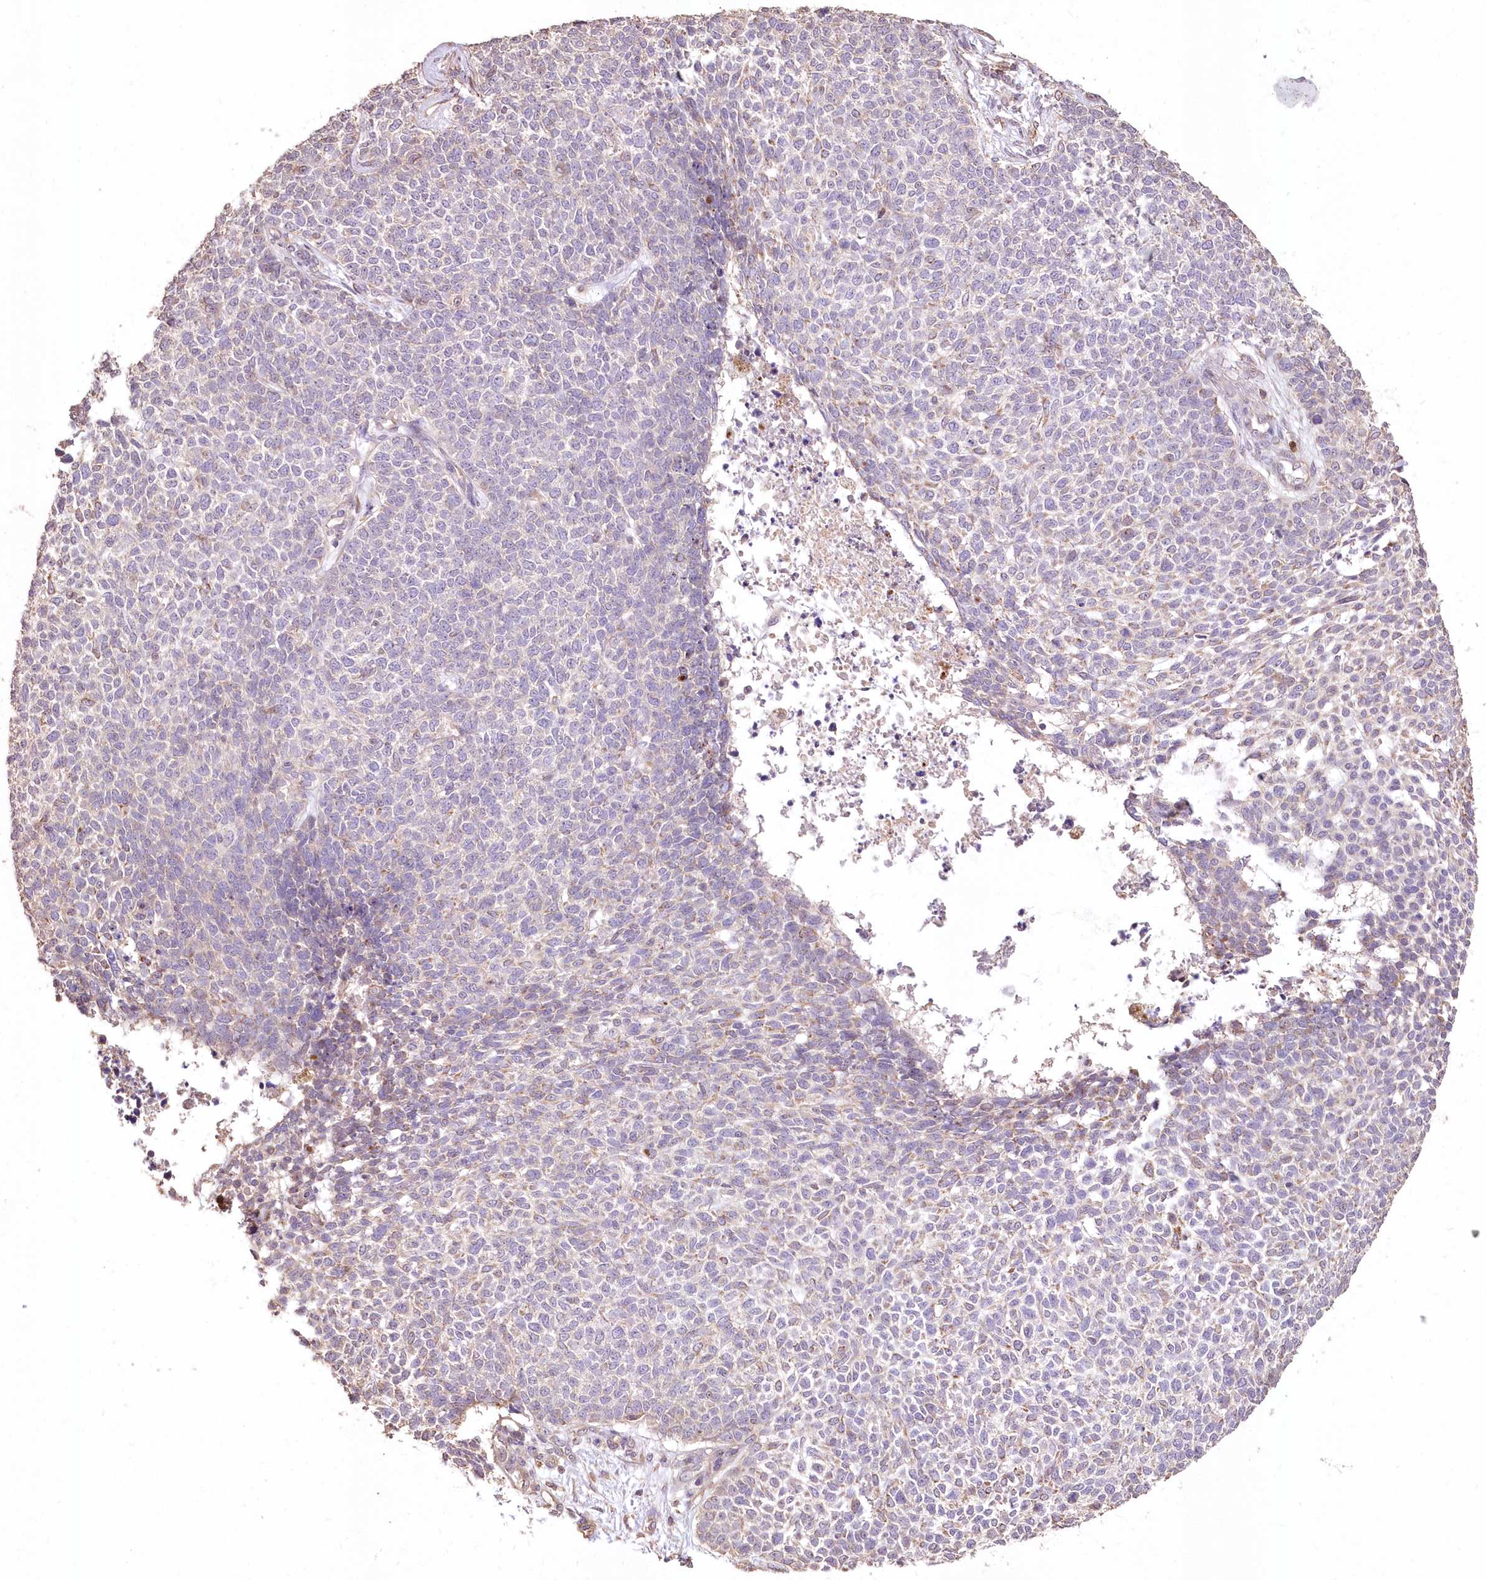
{"staining": {"intensity": "negative", "quantity": "none", "location": "none"}, "tissue": "skin cancer", "cell_type": "Tumor cells", "image_type": "cancer", "snomed": [{"axis": "morphology", "description": "Basal cell carcinoma"}, {"axis": "topography", "description": "Skin"}], "caption": "Photomicrograph shows no significant protein positivity in tumor cells of skin cancer.", "gene": "STK17B", "patient": {"sex": "female", "age": 84}}